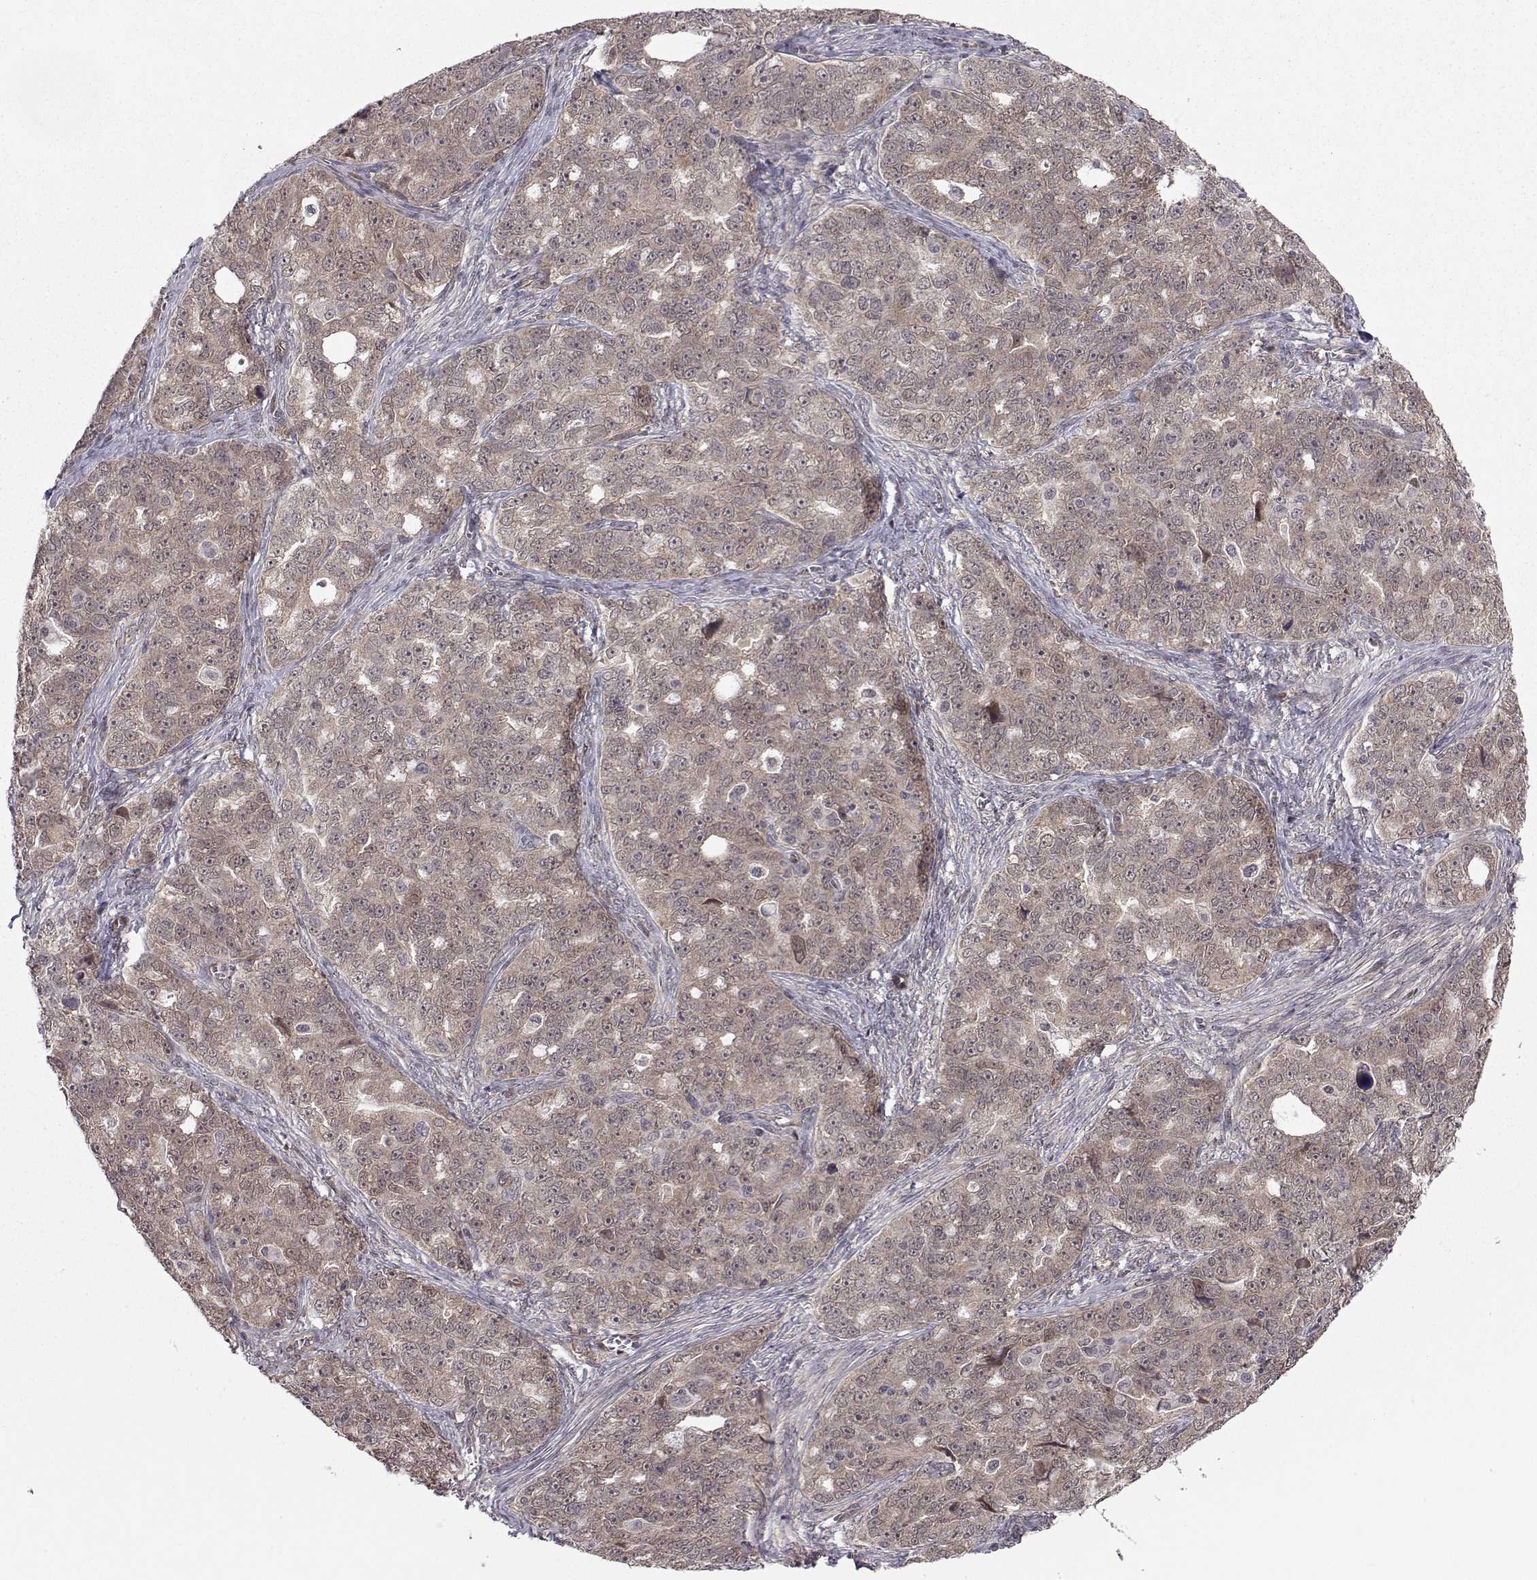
{"staining": {"intensity": "weak", "quantity": ">75%", "location": "cytoplasmic/membranous"}, "tissue": "ovarian cancer", "cell_type": "Tumor cells", "image_type": "cancer", "snomed": [{"axis": "morphology", "description": "Cystadenocarcinoma, serous, NOS"}, {"axis": "topography", "description": "Ovary"}], "caption": "Tumor cells display low levels of weak cytoplasmic/membranous staining in approximately >75% of cells in human ovarian serous cystadenocarcinoma. Using DAB (brown) and hematoxylin (blue) stains, captured at high magnification using brightfield microscopy.", "gene": "PKN2", "patient": {"sex": "female", "age": 51}}